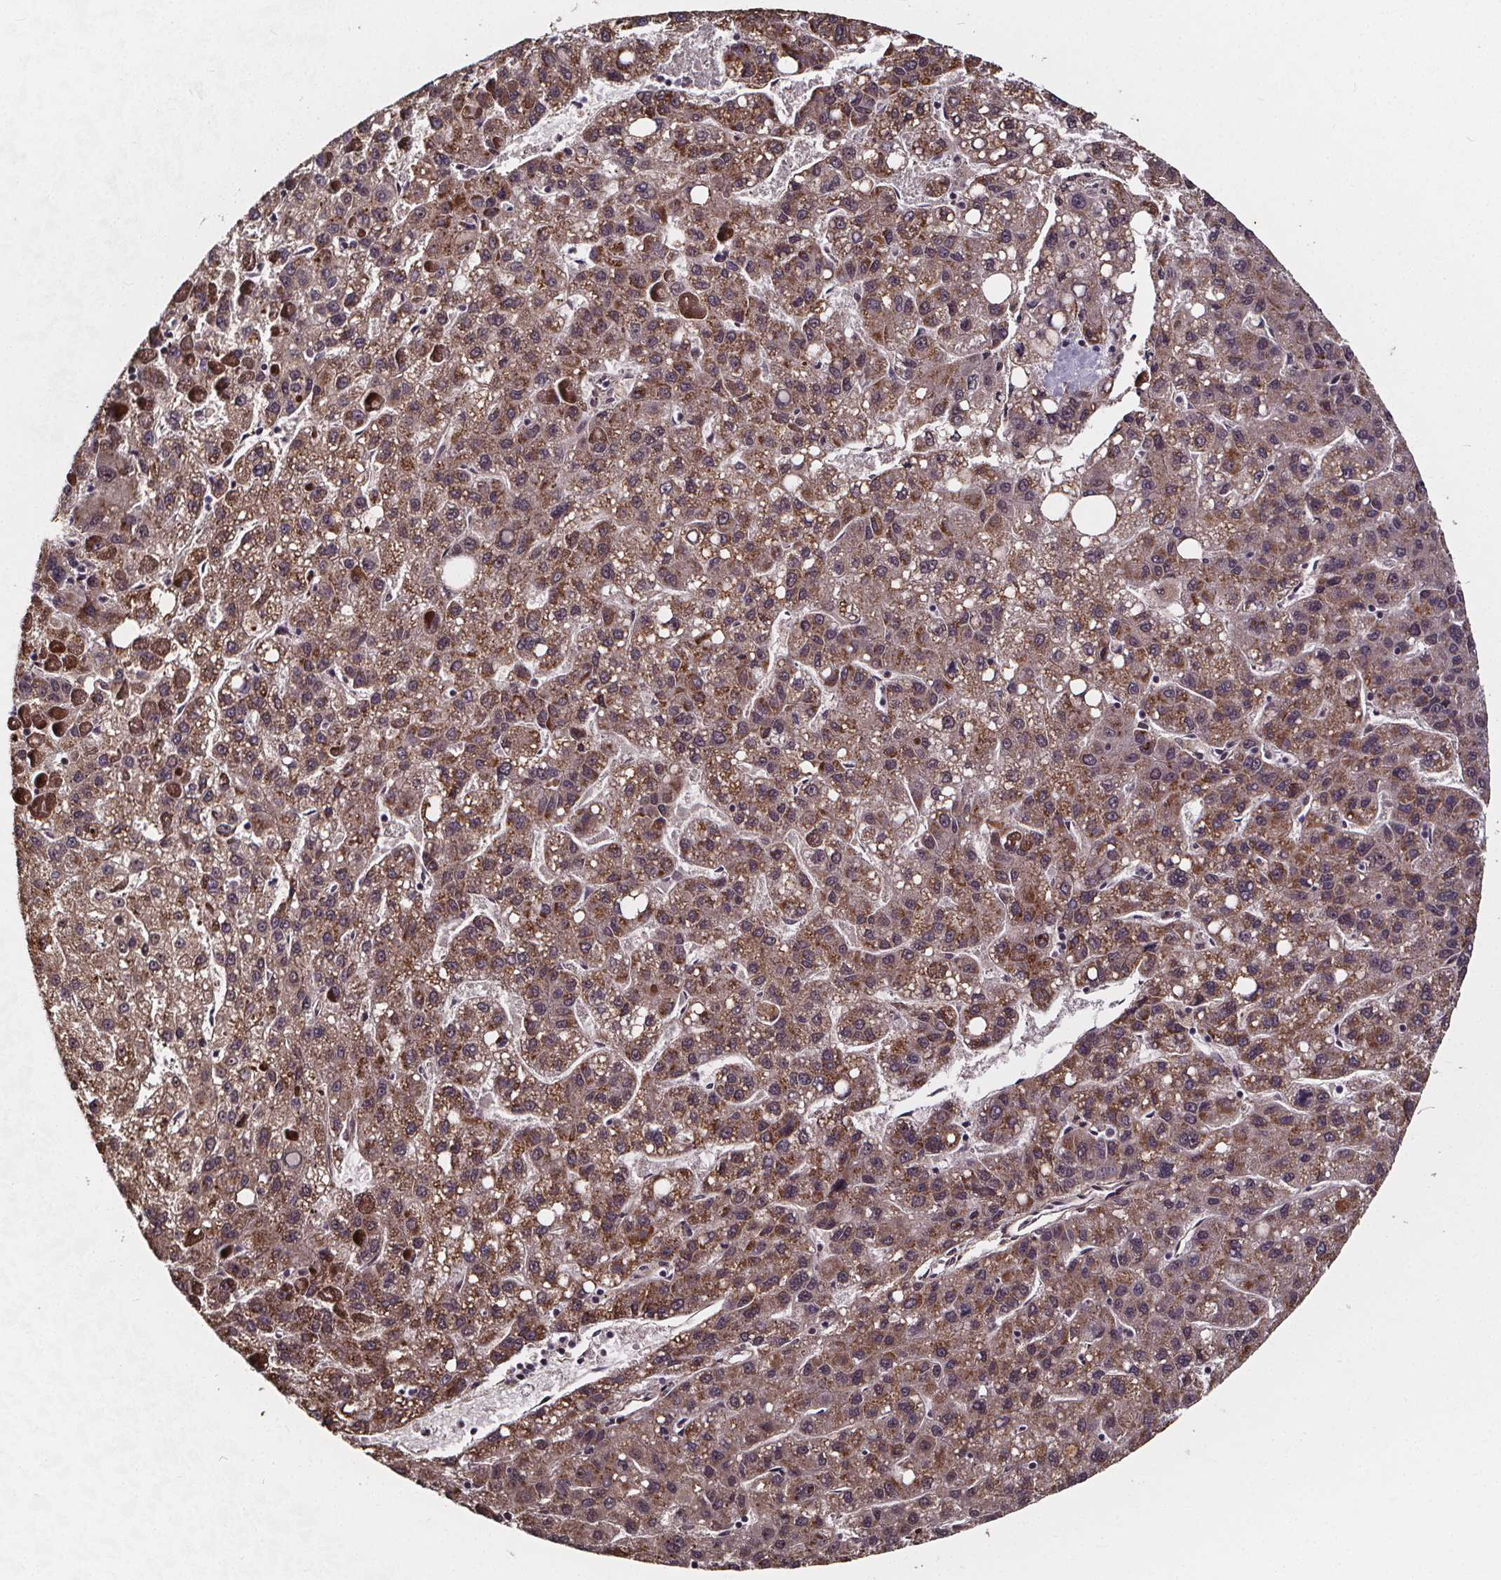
{"staining": {"intensity": "weak", "quantity": ">75%", "location": "cytoplasmic/membranous,nuclear"}, "tissue": "liver cancer", "cell_type": "Tumor cells", "image_type": "cancer", "snomed": [{"axis": "morphology", "description": "Carcinoma, Hepatocellular, NOS"}, {"axis": "topography", "description": "Liver"}], "caption": "Hepatocellular carcinoma (liver) stained with immunohistochemistry exhibits weak cytoplasmic/membranous and nuclear staining in approximately >75% of tumor cells. (DAB IHC, brown staining for protein, blue staining for nuclei).", "gene": "DDIT3", "patient": {"sex": "female", "age": 82}}